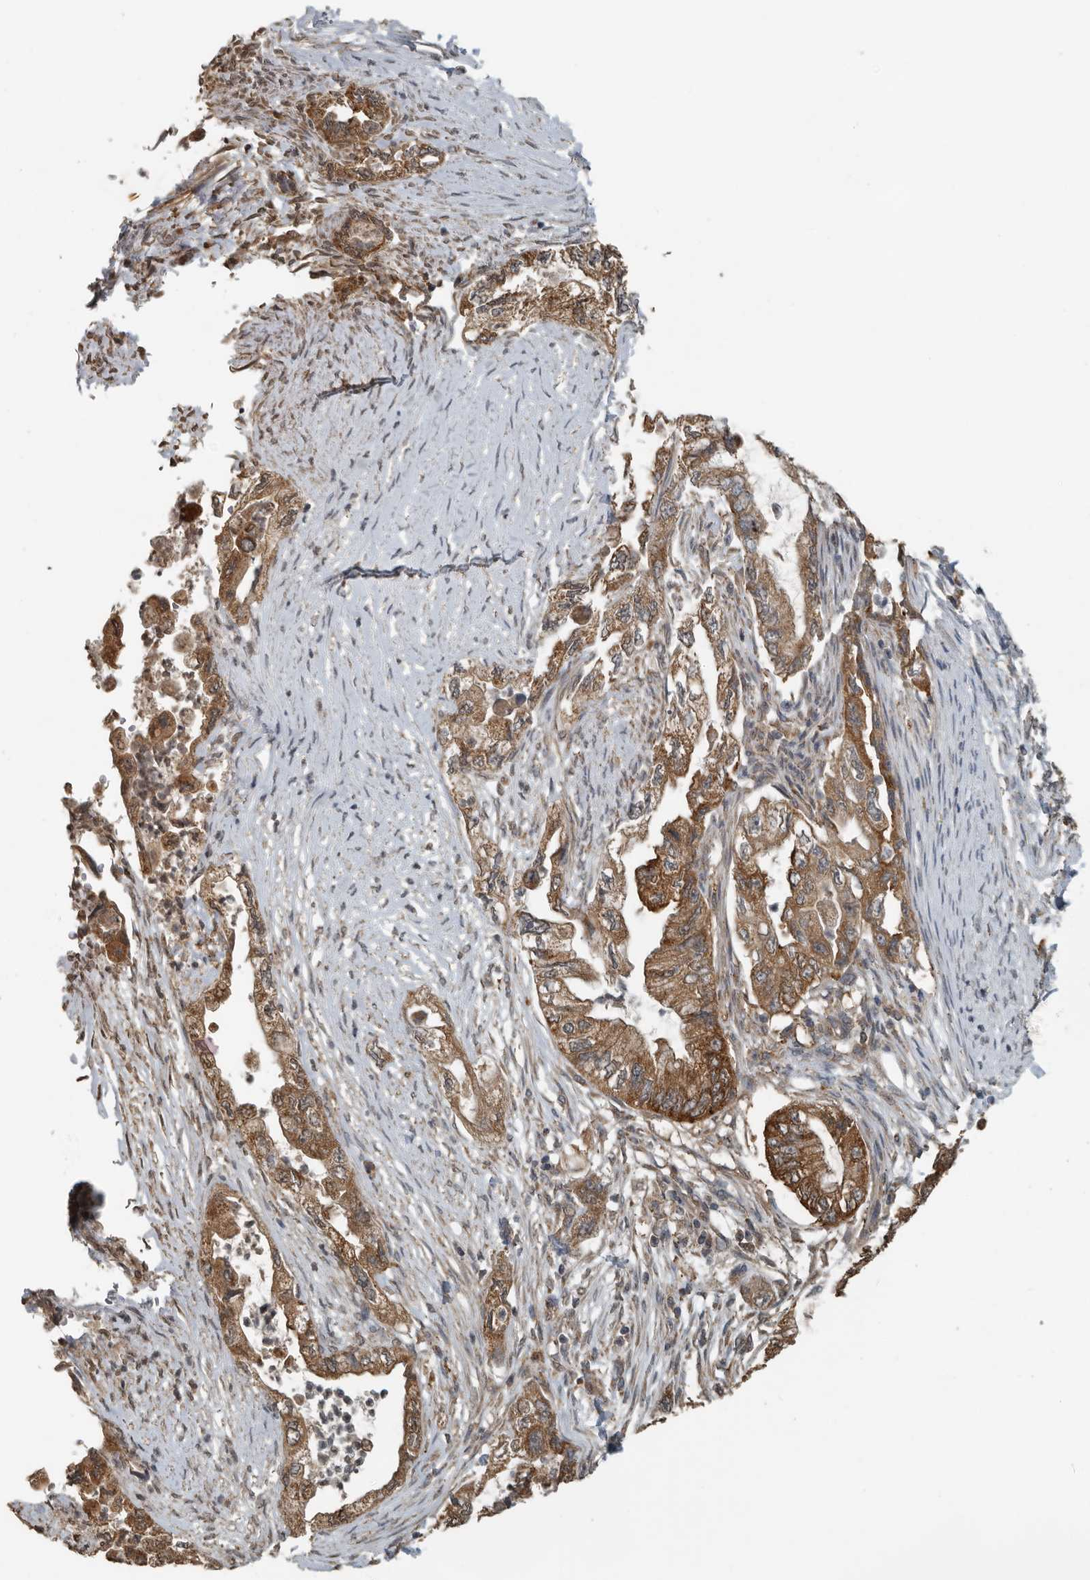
{"staining": {"intensity": "moderate", "quantity": ">75%", "location": "cytoplasmic/membranous"}, "tissue": "pancreatic cancer", "cell_type": "Tumor cells", "image_type": "cancer", "snomed": [{"axis": "morphology", "description": "Adenocarcinoma, NOS"}, {"axis": "topography", "description": "Pancreas"}], "caption": "Immunohistochemical staining of human pancreatic adenocarcinoma reveals moderate cytoplasmic/membranous protein positivity in approximately >75% of tumor cells.", "gene": "AFAP1", "patient": {"sex": "female", "age": 73}}